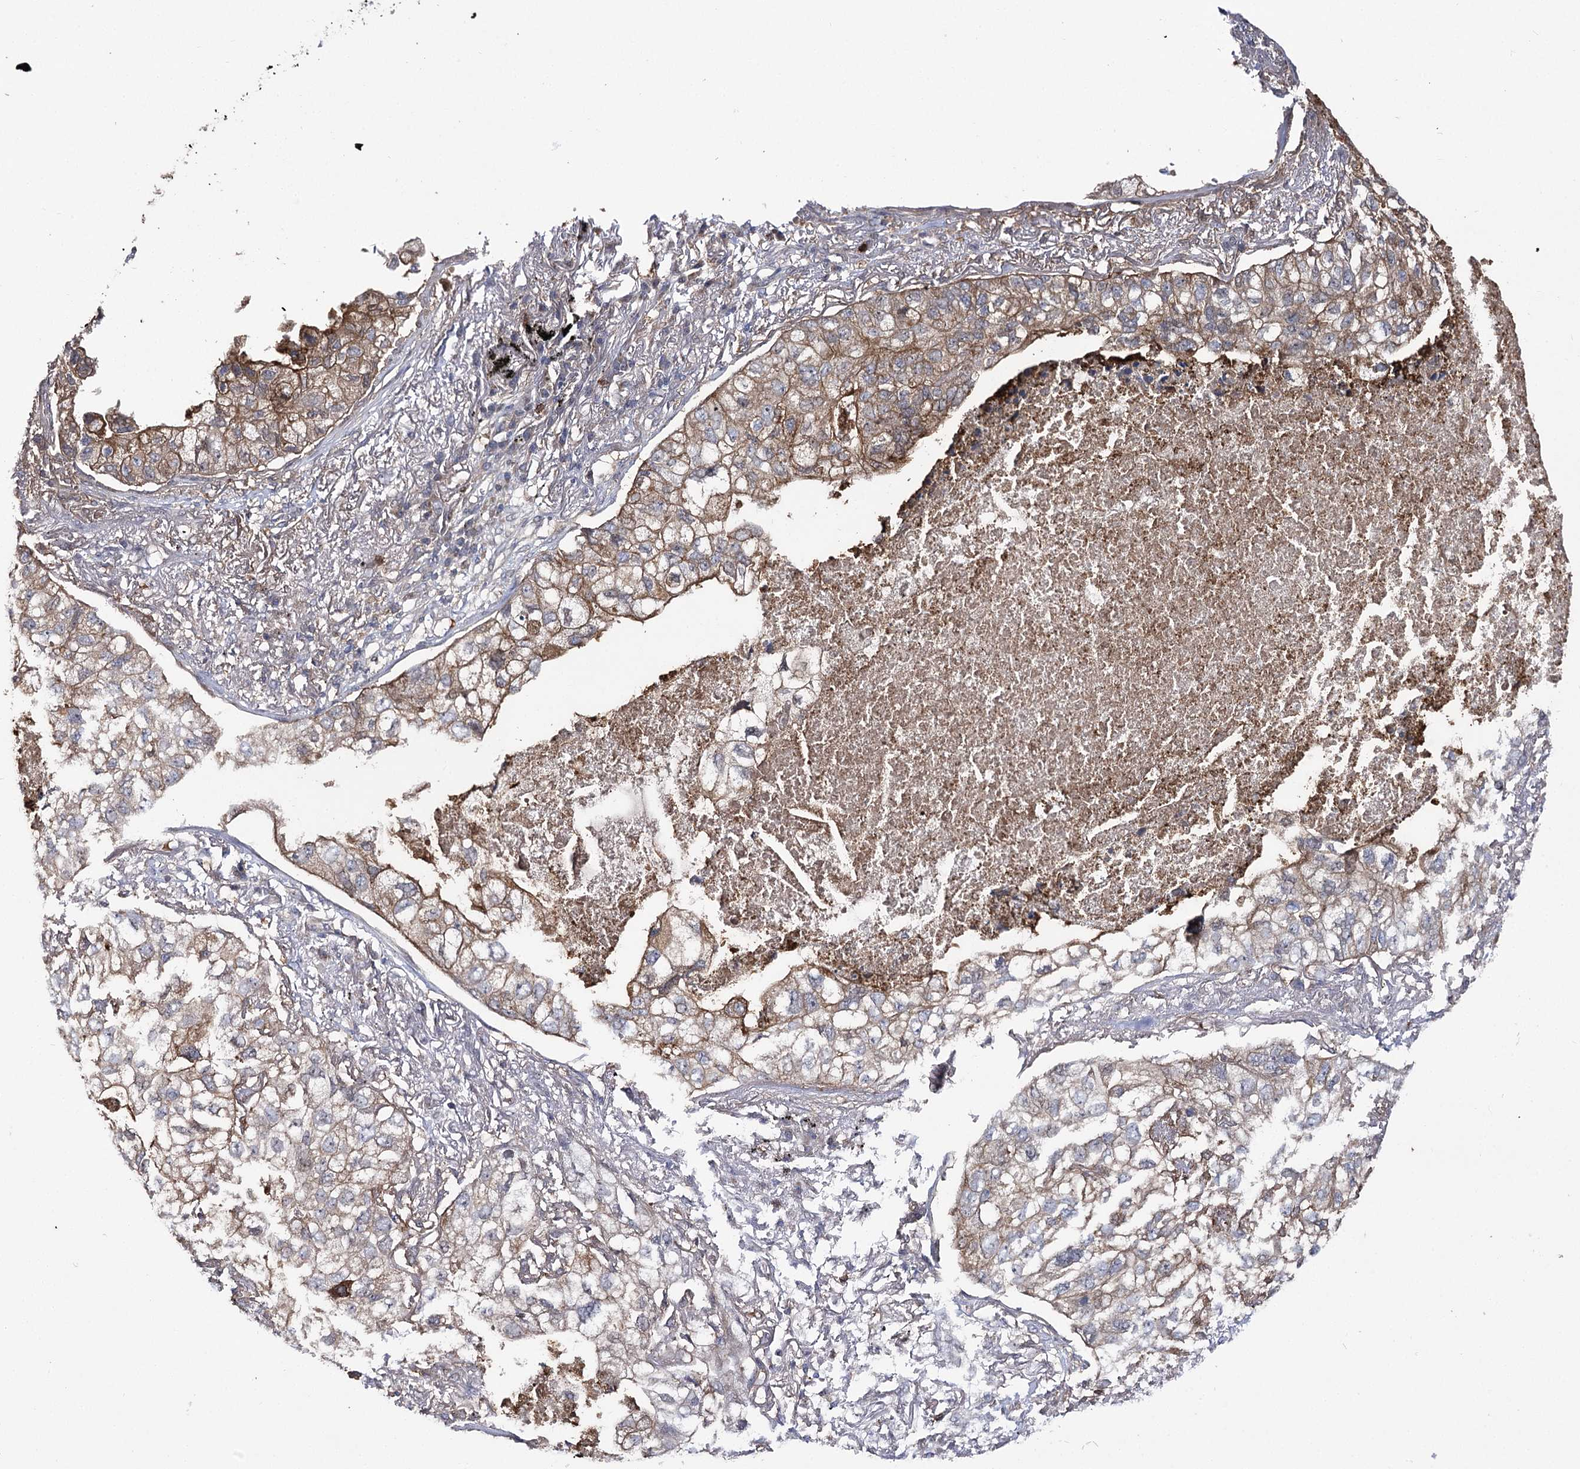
{"staining": {"intensity": "moderate", "quantity": "<25%", "location": "cytoplasmic/membranous"}, "tissue": "lung cancer", "cell_type": "Tumor cells", "image_type": "cancer", "snomed": [{"axis": "morphology", "description": "Adenocarcinoma, NOS"}, {"axis": "topography", "description": "Lung"}], "caption": "Tumor cells demonstrate low levels of moderate cytoplasmic/membranous expression in approximately <25% of cells in human lung cancer (adenocarcinoma).", "gene": "UGP2", "patient": {"sex": "male", "age": 65}}